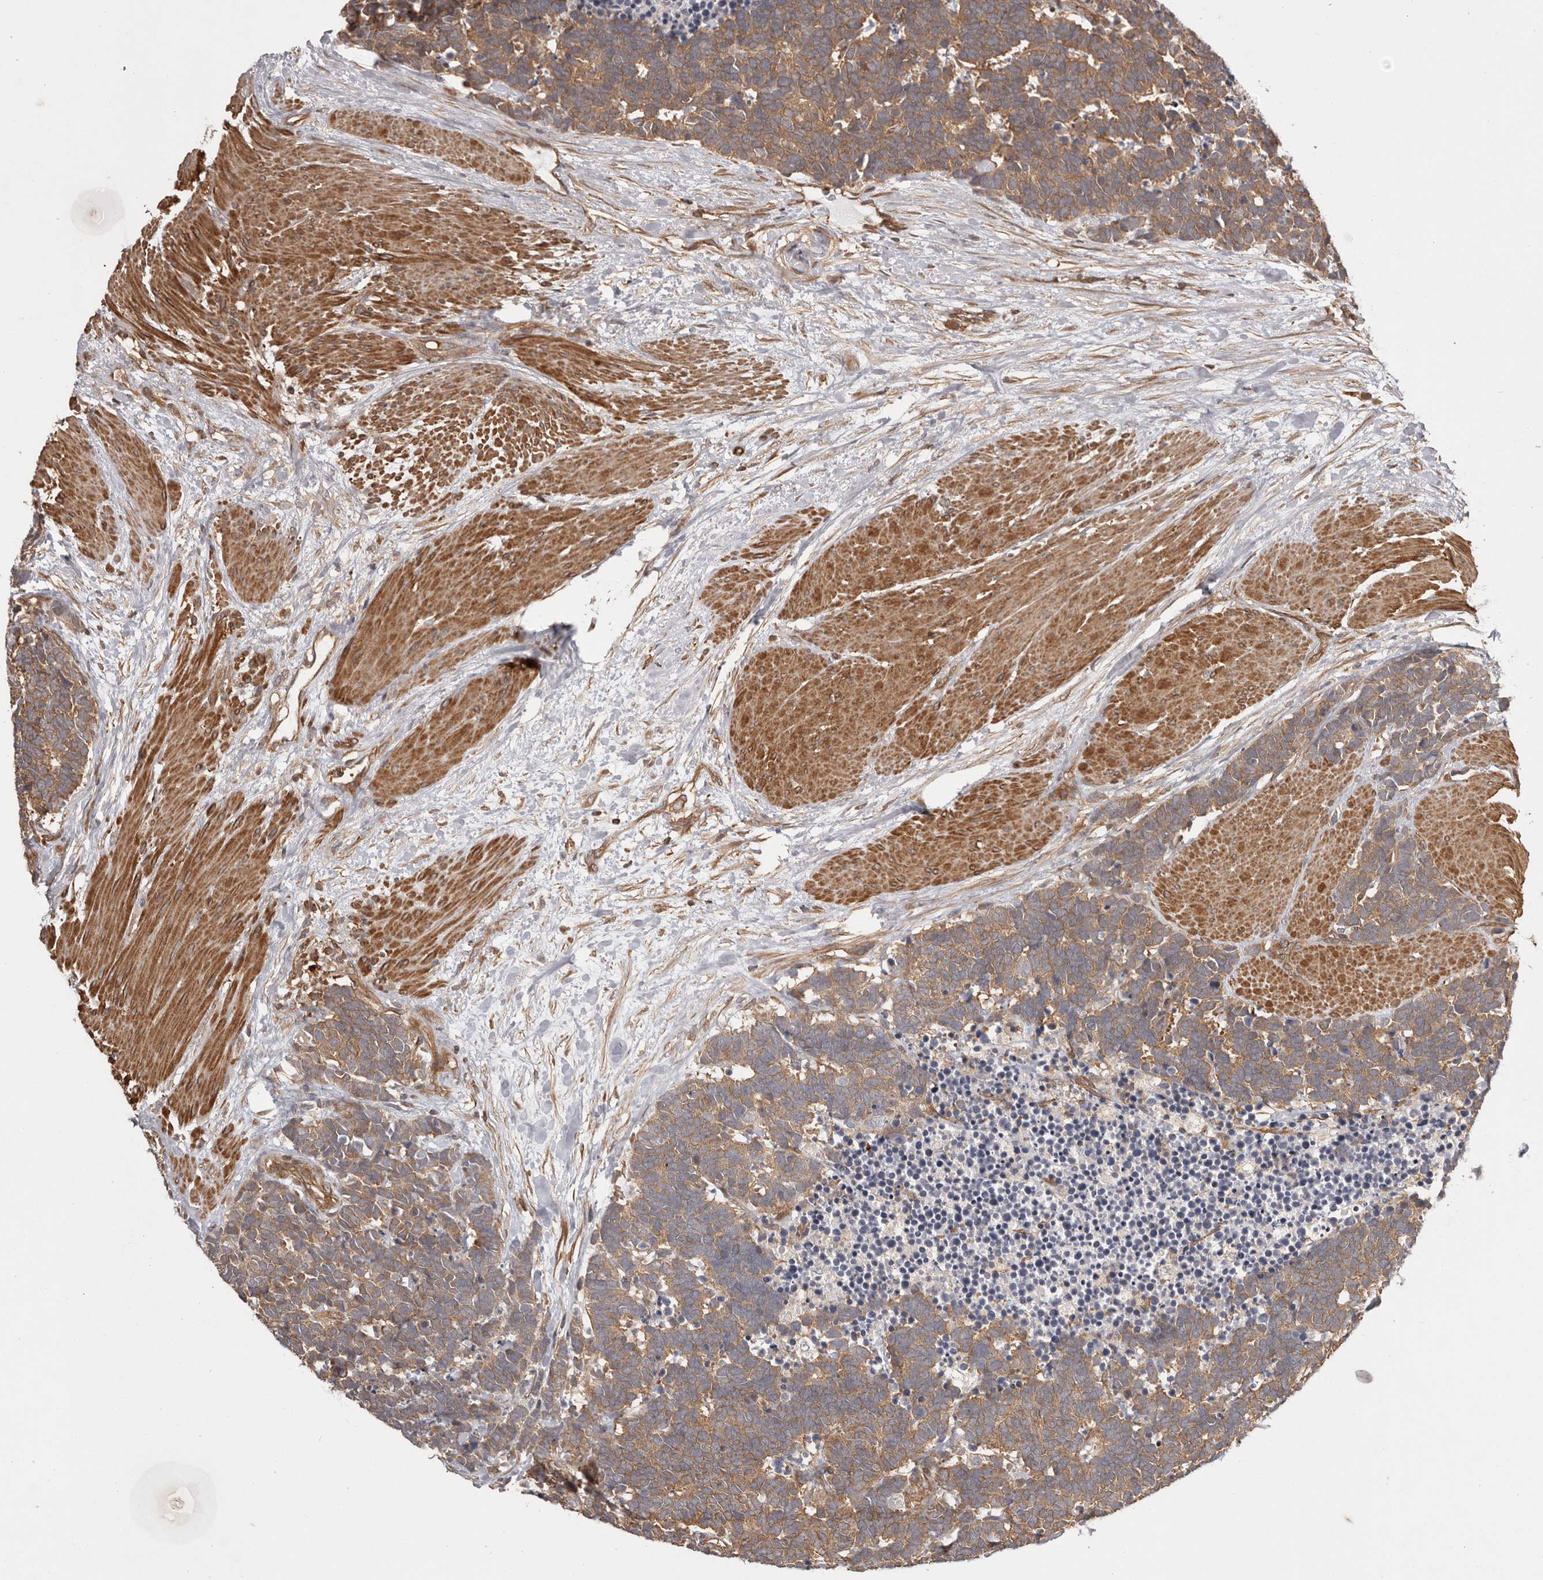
{"staining": {"intensity": "moderate", "quantity": ">75%", "location": "cytoplasmic/membranous"}, "tissue": "carcinoid", "cell_type": "Tumor cells", "image_type": "cancer", "snomed": [{"axis": "morphology", "description": "Carcinoma, NOS"}, {"axis": "morphology", "description": "Carcinoid, malignant, NOS"}, {"axis": "topography", "description": "Urinary bladder"}], "caption": "DAB (3,3'-diaminobenzidine) immunohistochemical staining of human carcinoma reveals moderate cytoplasmic/membranous protein positivity in about >75% of tumor cells. (brown staining indicates protein expression, while blue staining denotes nuclei).", "gene": "NFKBIA", "patient": {"sex": "male", "age": 57}}